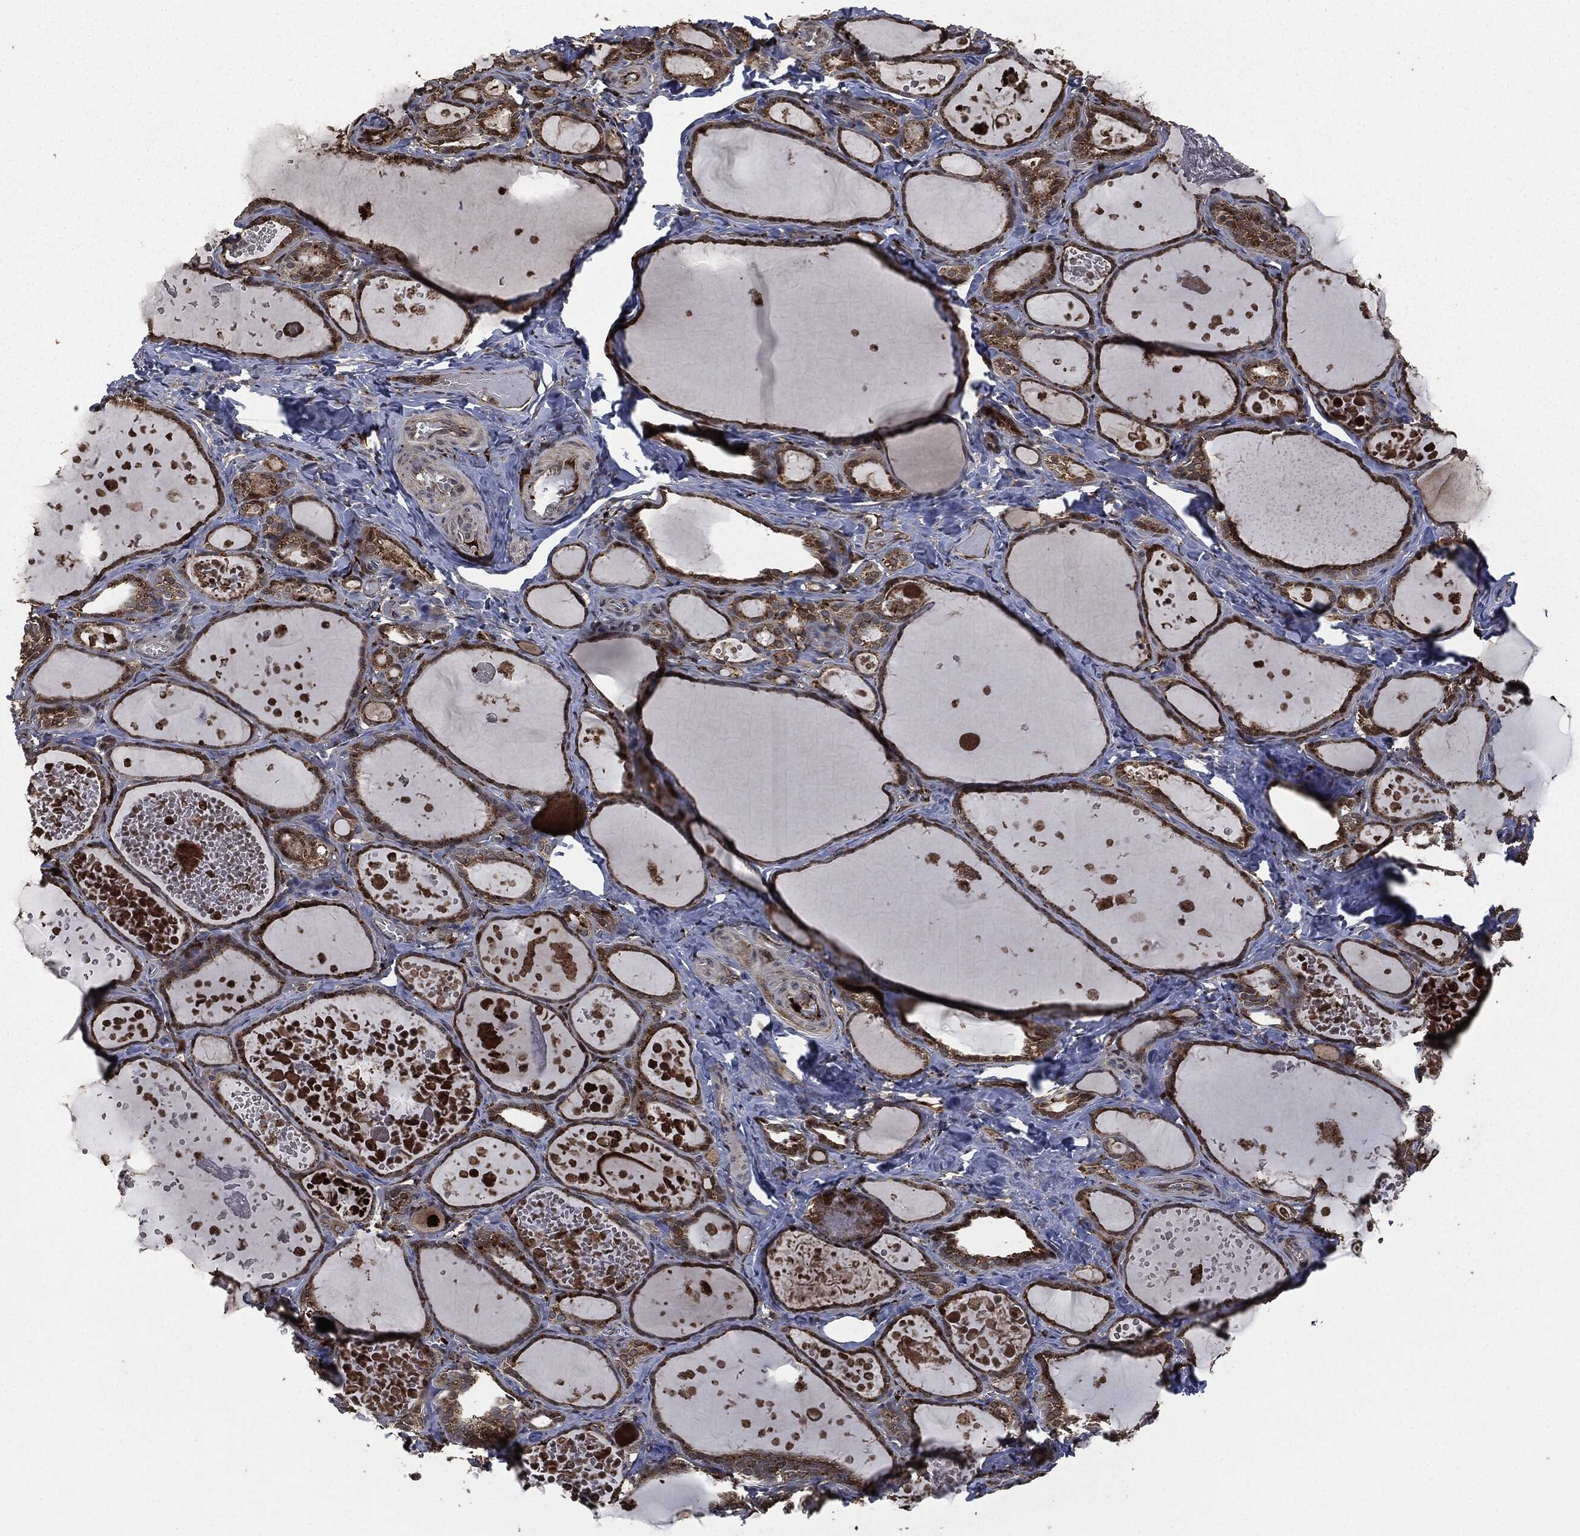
{"staining": {"intensity": "strong", "quantity": ">75%", "location": "cytoplasmic/membranous"}, "tissue": "thyroid gland", "cell_type": "Glandular cells", "image_type": "normal", "snomed": [{"axis": "morphology", "description": "Normal tissue, NOS"}, {"axis": "topography", "description": "Thyroid gland"}], "caption": "The micrograph reveals immunohistochemical staining of benign thyroid gland. There is strong cytoplasmic/membranous positivity is appreciated in about >75% of glandular cells. (IHC, brightfield microscopy, high magnification).", "gene": "CRABP2", "patient": {"sex": "female", "age": 56}}